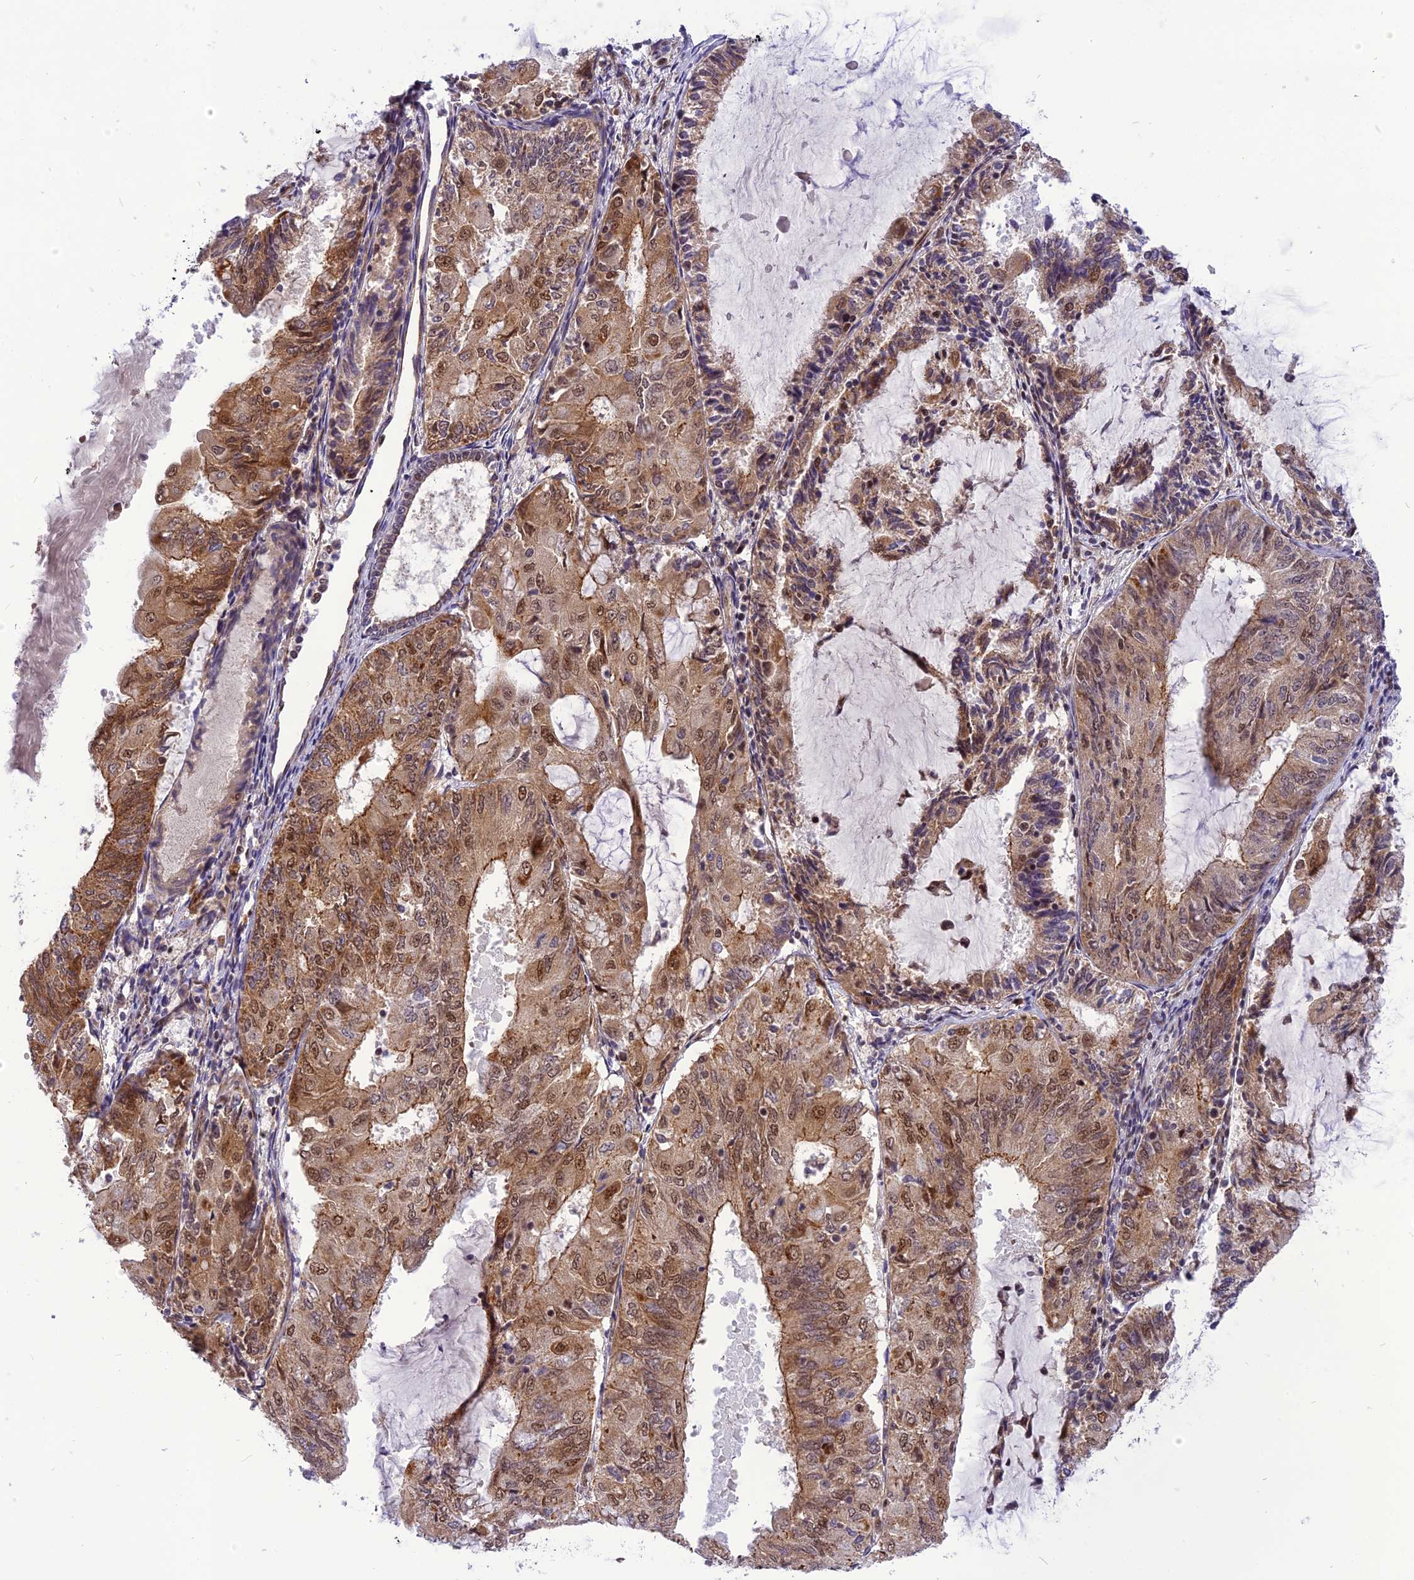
{"staining": {"intensity": "moderate", "quantity": ">75%", "location": "cytoplasmic/membranous,nuclear"}, "tissue": "endometrial cancer", "cell_type": "Tumor cells", "image_type": "cancer", "snomed": [{"axis": "morphology", "description": "Adenocarcinoma, NOS"}, {"axis": "topography", "description": "Endometrium"}], "caption": "Brown immunohistochemical staining in human endometrial adenocarcinoma demonstrates moderate cytoplasmic/membranous and nuclear expression in approximately >75% of tumor cells.", "gene": "CMC1", "patient": {"sex": "female", "age": 81}}